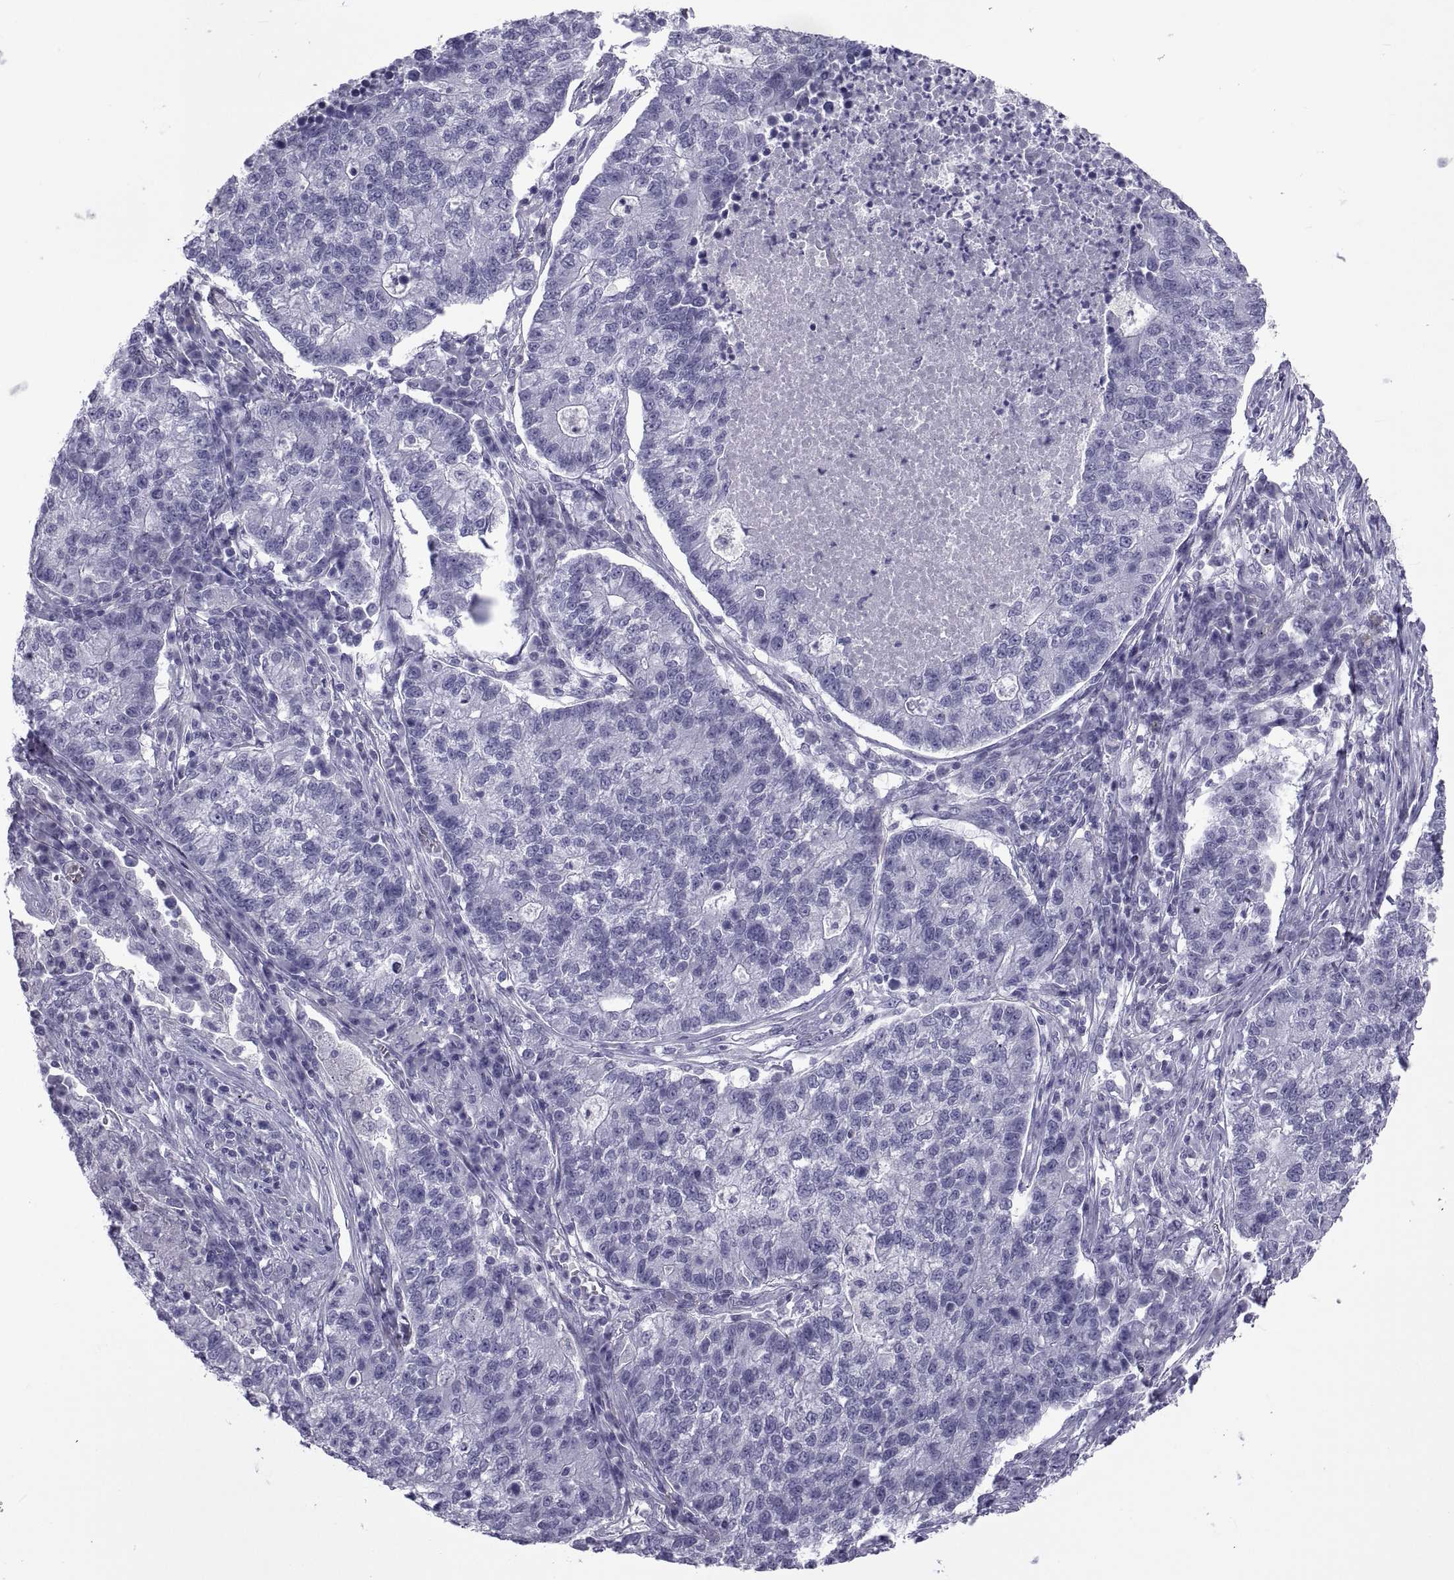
{"staining": {"intensity": "negative", "quantity": "none", "location": "none"}, "tissue": "lung cancer", "cell_type": "Tumor cells", "image_type": "cancer", "snomed": [{"axis": "morphology", "description": "Adenocarcinoma, NOS"}, {"axis": "topography", "description": "Lung"}], "caption": "IHC of human adenocarcinoma (lung) reveals no positivity in tumor cells.", "gene": "NPTX2", "patient": {"sex": "male", "age": 57}}